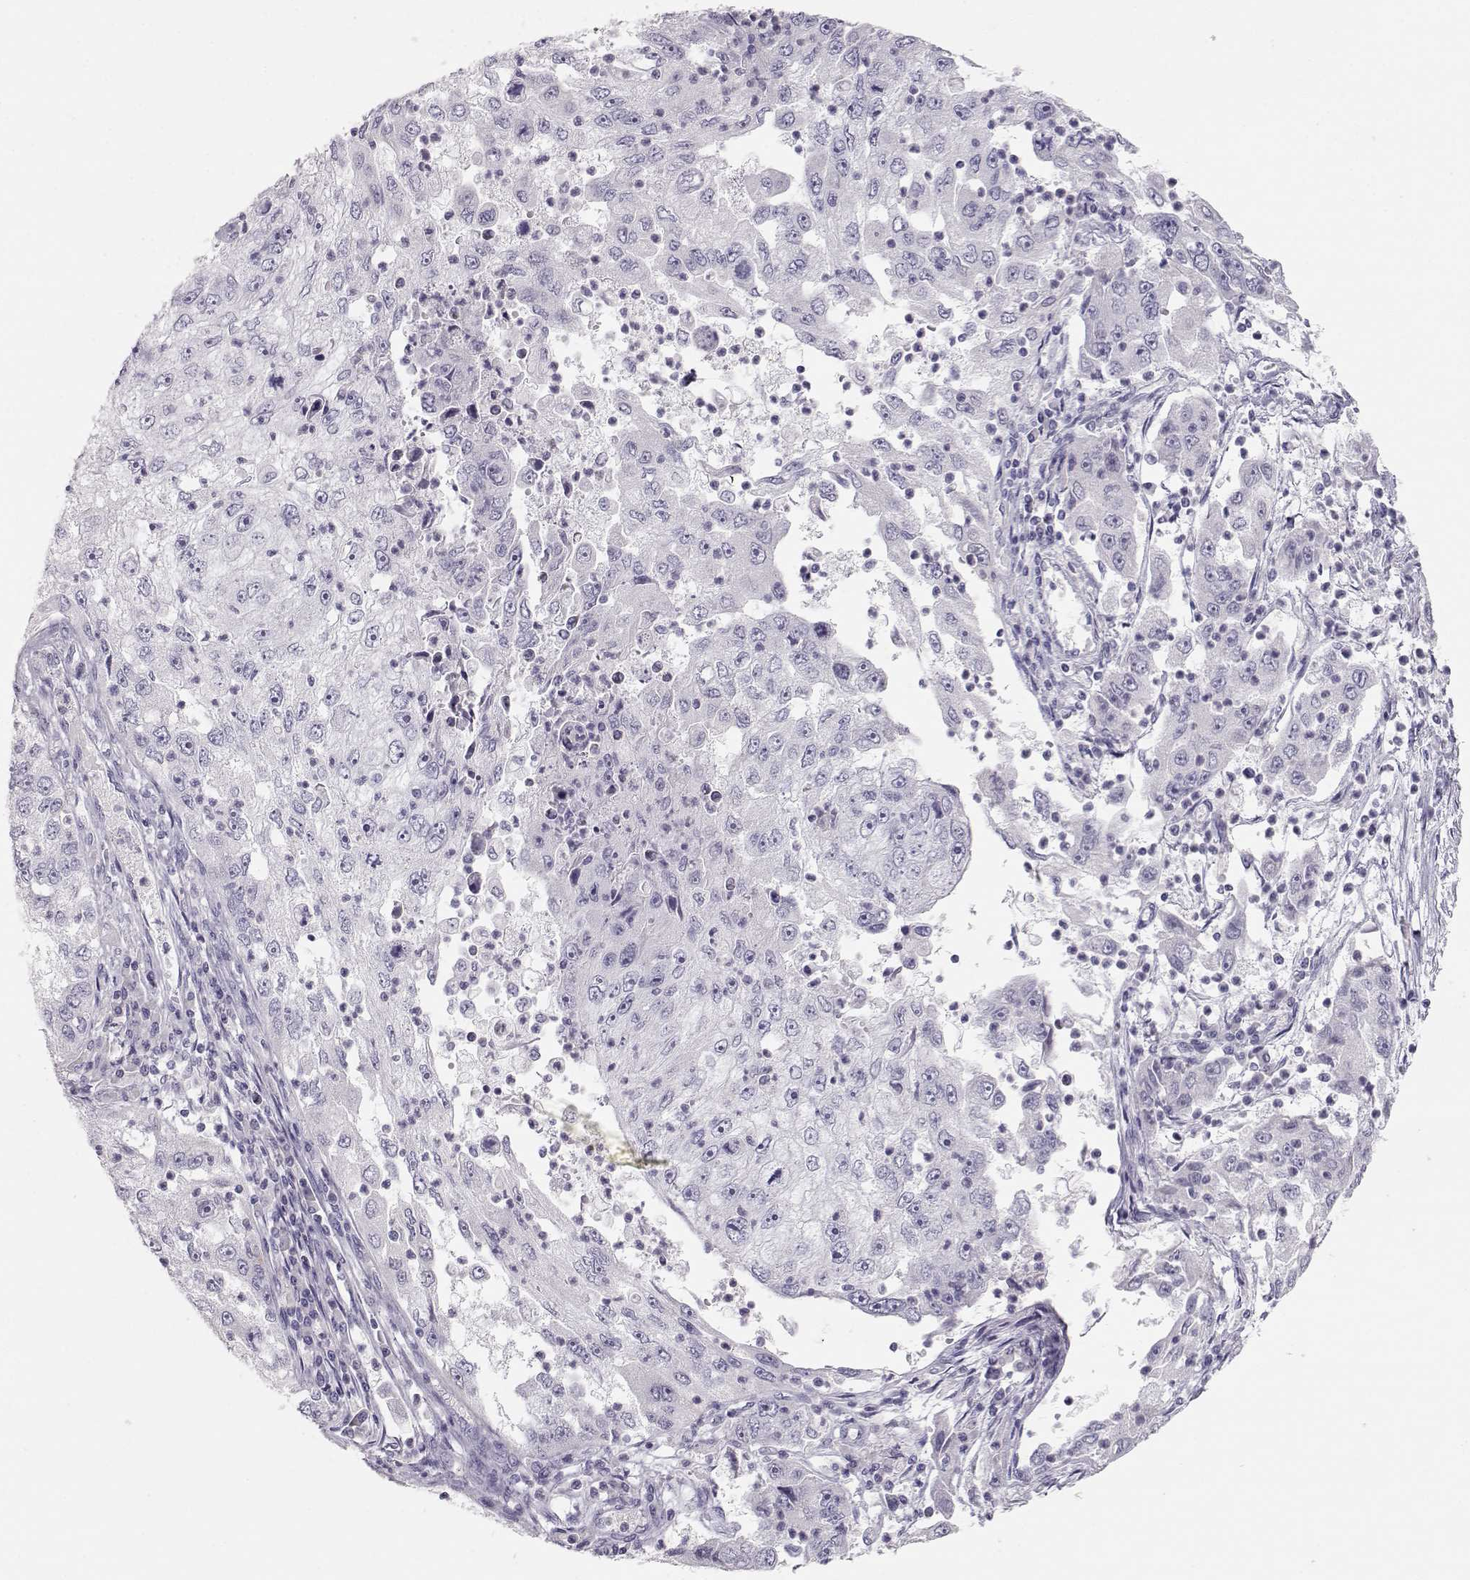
{"staining": {"intensity": "negative", "quantity": "none", "location": "none"}, "tissue": "cervical cancer", "cell_type": "Tumor cells", "image_type": "cancer", "snomed": [{"axis": "morphology", "description": "Squamous cell carcinoma, NOS"}, {"axis": "topography", "description": "Cervix"}], "caption": "Protein analysis of squamous cell carcinoma (cervical) displays no significant expression in tumor cells.", "gene": "LEPR", "patient": {"sex": "female", "age": 36}}